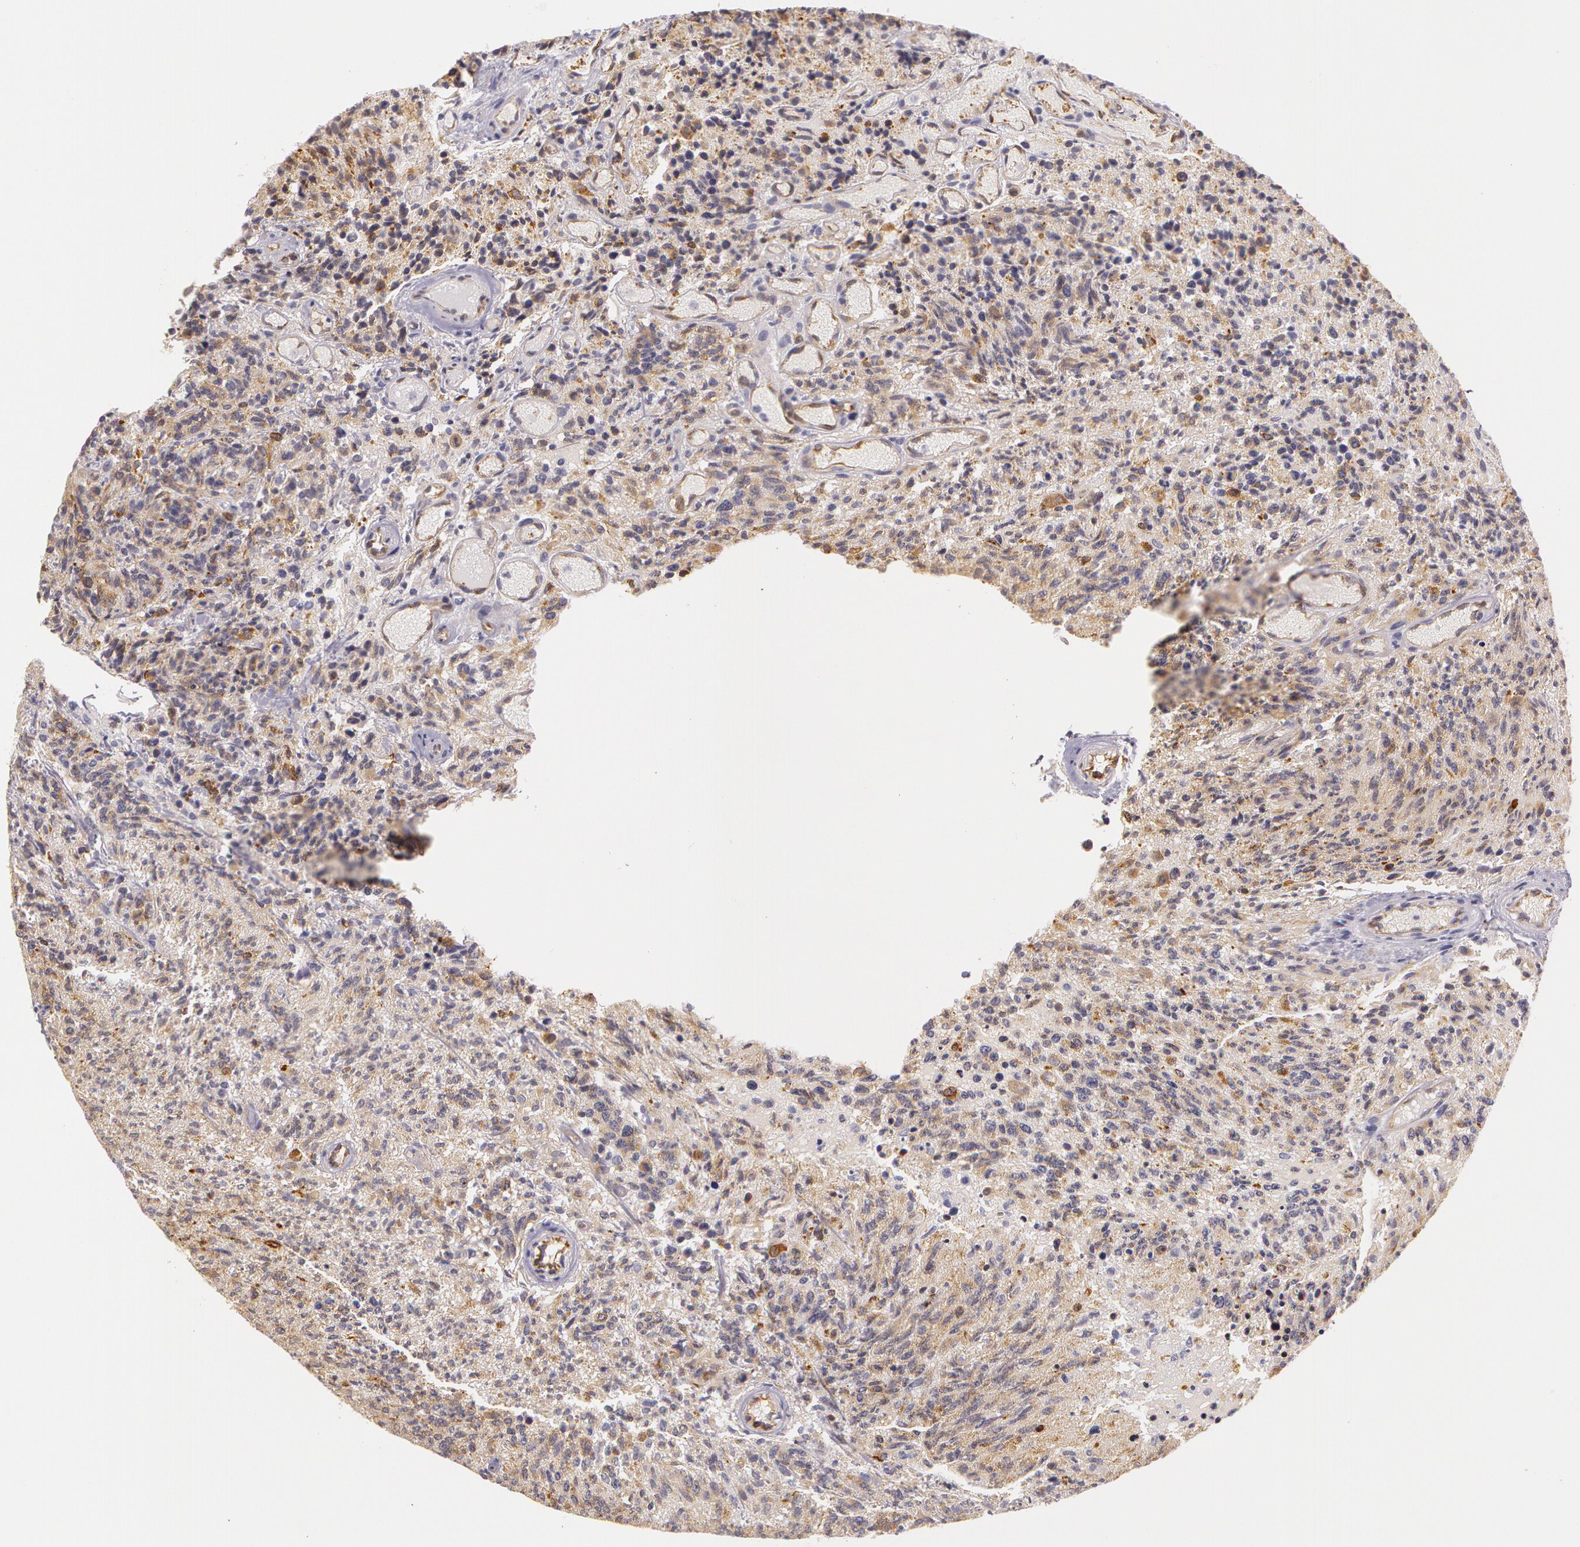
{"staining": {"intensity": "moderate", "quantity": "25%-75%", "location": "cytoplasmic/membranous"}, "tissue": "glioma", "cell_type": "Tumor cells", "image_type": "cancer", "snomed": [{"axis": "morphology", "description": "Glioma, malignant, High grade"}, {"axis": "topography", "description": "Brain"}], "caption": "Human glioma stained for a protein (brown) reveals moderate cytoplasmic/membranous positive expression in about 25%-75% of tumor cells.", "gene": "APP", "patient": {"sex": "male", "age": 36}}